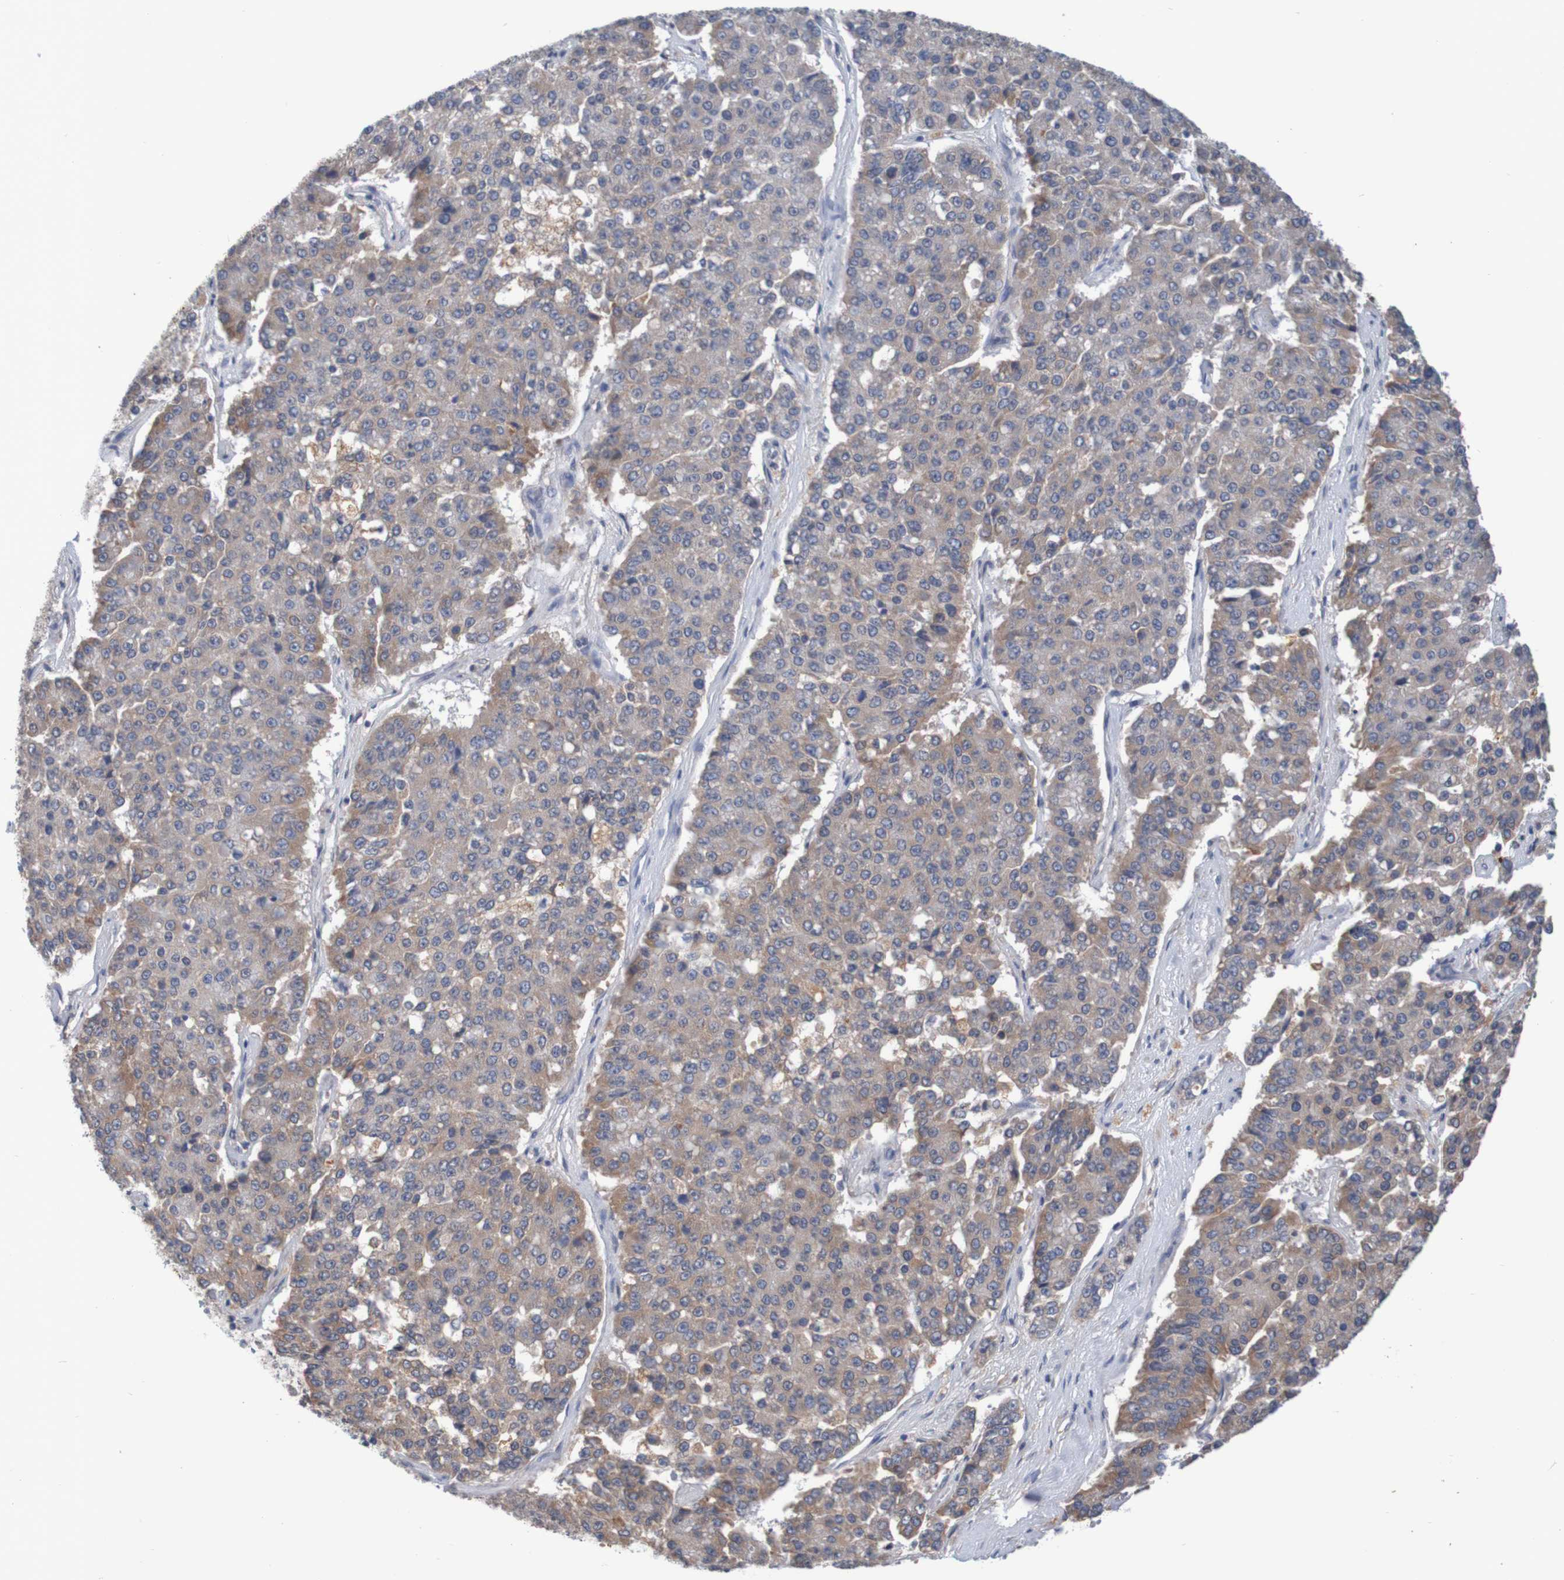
{"staining": {"intensity": "moderate", "quantity": "25%-75%", "location": "cytoplasmic/membranous"}, "tissue": "pancreatic cancer", "cell_type": "Tumor cells", "image_type": "cancer", "snomed": [{"axis": "morphology", "description": "Adenocarcinoma, NOS"}, {"axis": "topography", "description": "Pancreas"}], "caption": "Immunohistochemistry histopathology image of neoplastic tissue: pancreatic adenocarcinoma stained using immunohistochemistry shows medium levels of moderate protein expression localized specifically in the cytoplasmic/membranous of tumor cells, appearing as a cytoplasmic/membranous brown color.", "gene": "LTA", "patient": {"sex": "male", "age": 50}}